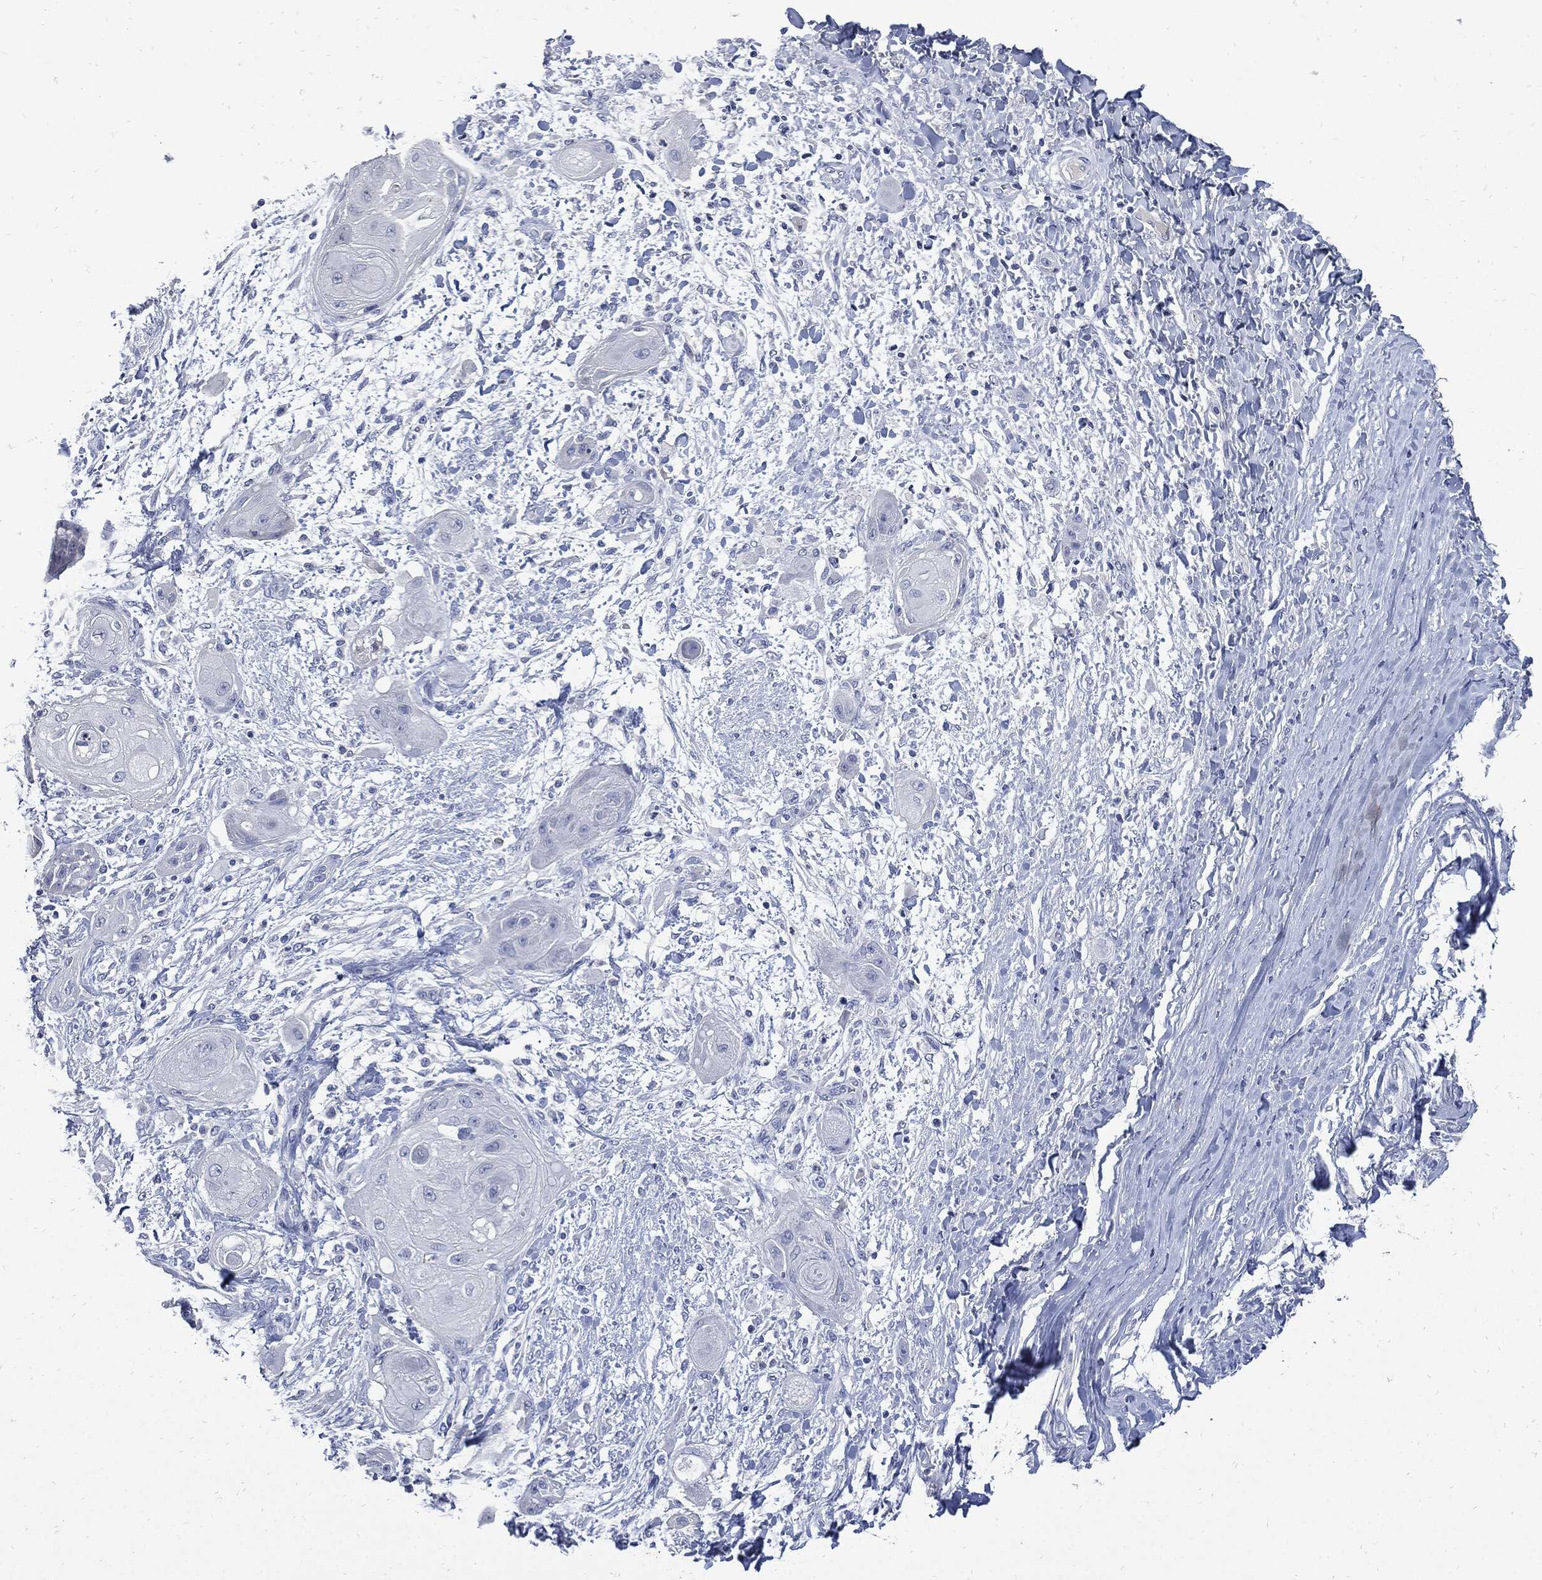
{"staining": {"intensity": "negative", "quantity": "none", "location": "none"}, "tissue": "skin cancer", "cell_type": "Tumor cells", "image_type": "cancer", "snomed": [{"axis": "morphology", "description": "Squamous cell carcinoma, NOS"}, {"axis": "topography", "description": "Skin"}], "caption": "A high-resolution image shows immunohistochemistry (IHC) staining of squamous cell carcinoma (skin), which exhibits no significant positivity in tumor cells. (IHC, brightfield microscopy, high magnification).", "gene": "CPE", "patient": {"sex": "male", "age": 62}}